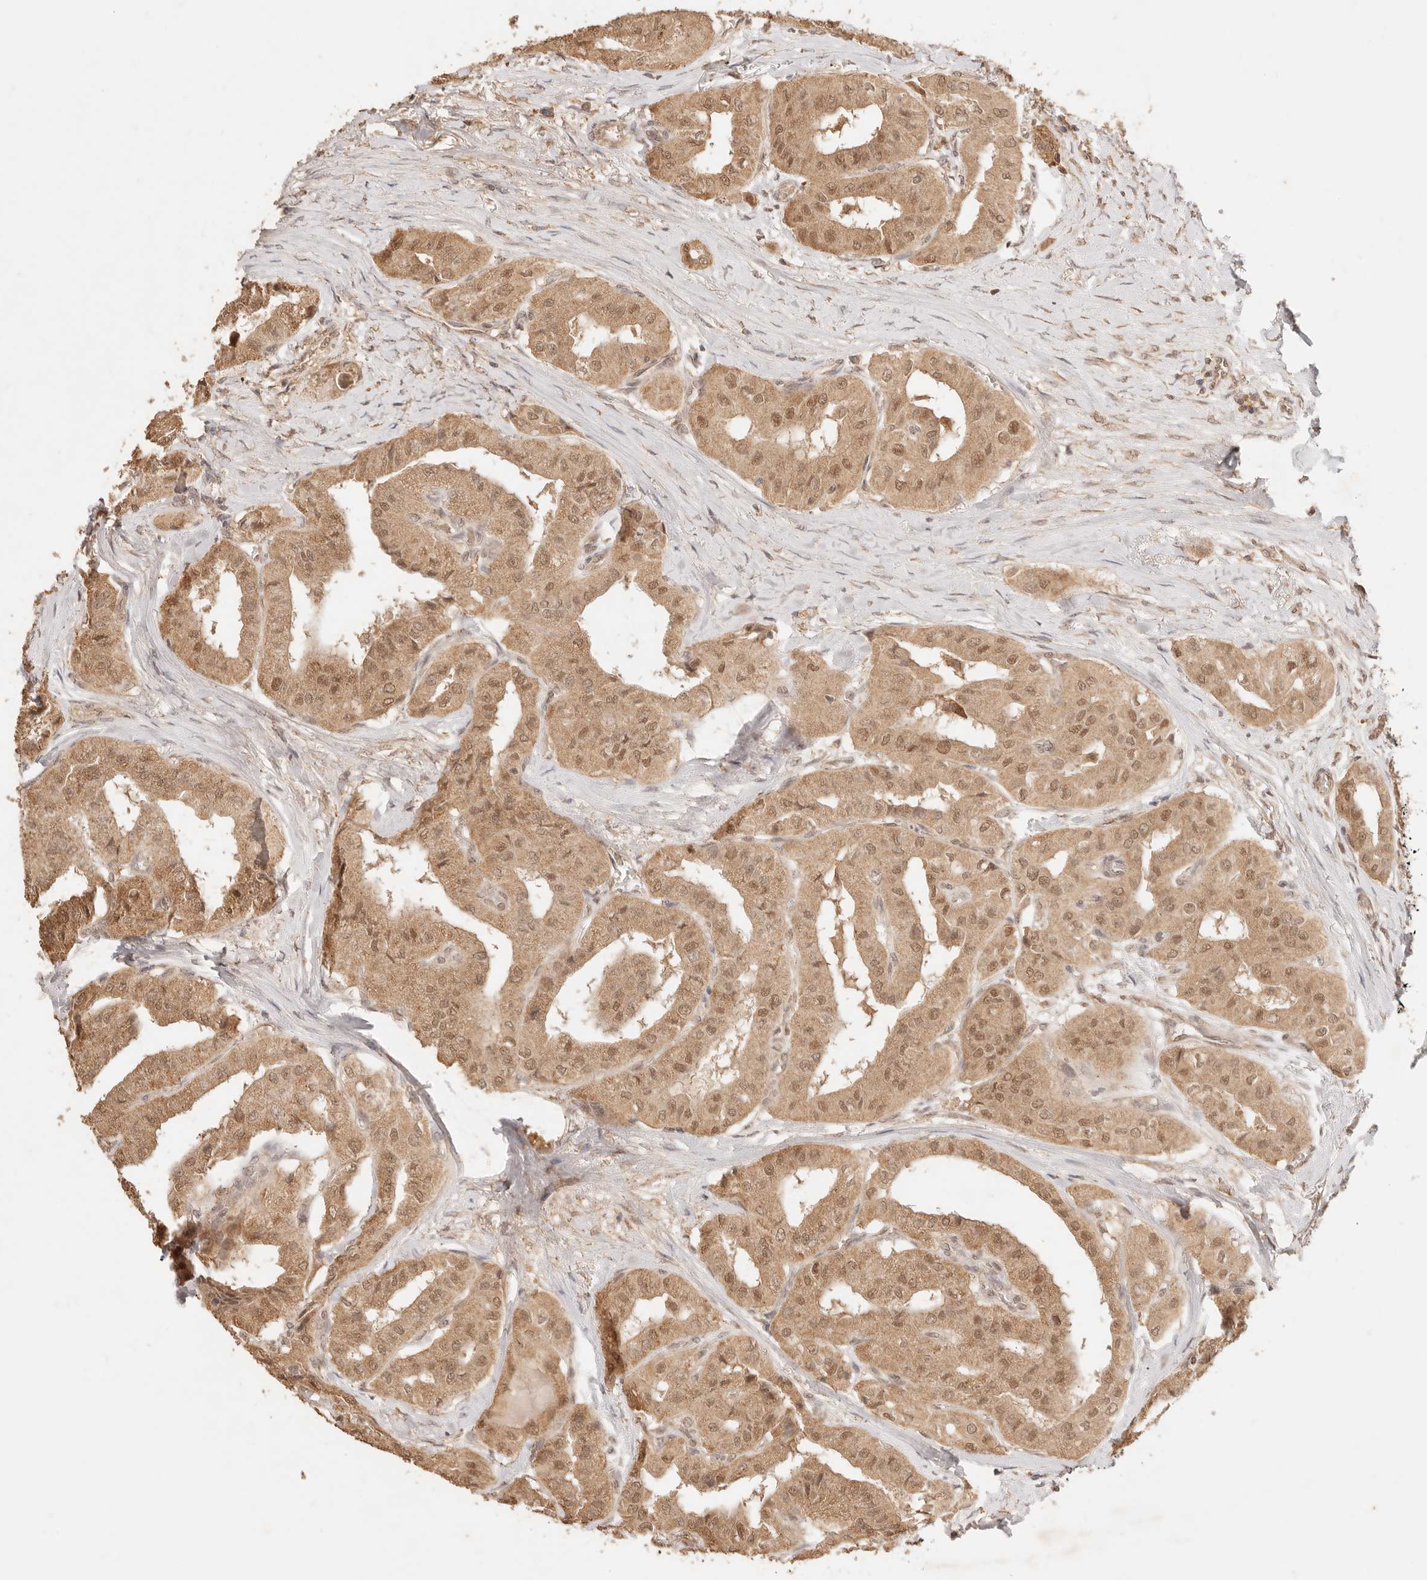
{"staining": {"intensity": "moderate", "quantity": ">75%", "location": "cytoplasmic/membranous,nuclear"}, "tissue": "thyroid cancer", "cell_type": "Tumor cells", "image_type": "cancer", "snomed": [{"axis": "morphology", "description": "Papillary adenocarcinoma, NOS"}, {"axis": "topography", "description": "Thyroid gland"}], "caption": "Thyroid cancer (papillary adenocarcinoma) stained for a protein reveals moderate cytoplasmic/membranous and nuclear positivity in tumor cells. (Stains: DAB (3,3'-diaminobenzidine) in brown, nuclei in blue, Microscopy: brightfield microscopy at high magnification).", "gene": "TRIM11", "patient": {"sex": "female", "age": 59}}